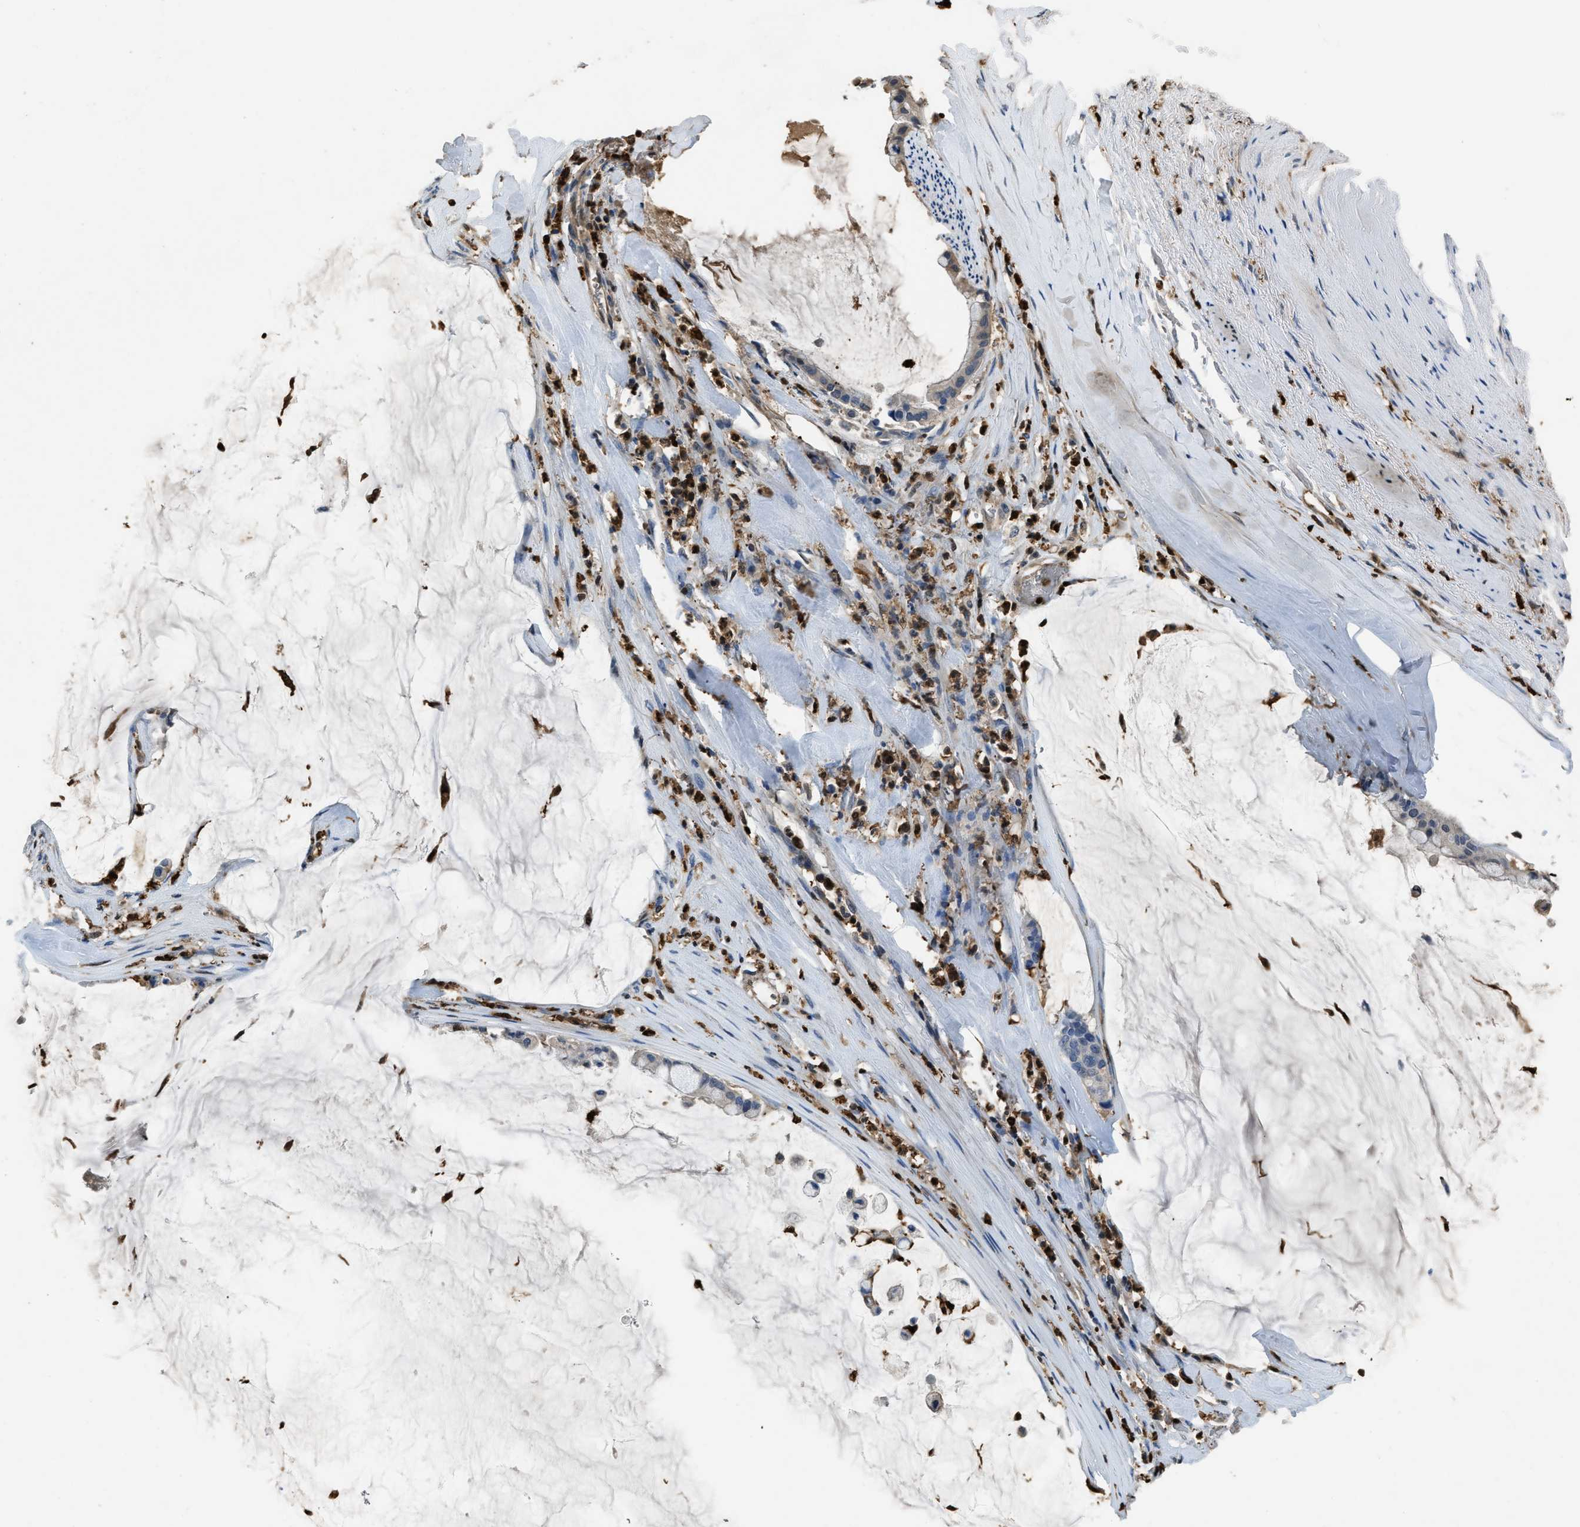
{"staining": {"intensity": "negative", "quantity": "none", "location": "none"}, "tissue": "pancreatic cancer", "cell_type": "Tumor cells", "image_type": "cancer", "snomed": [{"axis": "morphology", "description": "Adenocarcinoma, NOS"}, {"axis": "topography", "description": "Pancreas"}], "caption": "Immunohistochemistry (IHC) of adenocarcinoma (pancreatic) exhibits no positivity in tumor cells.", "gene": "ARHGDIB", "patient": {"sex": "male", "age": 41}}